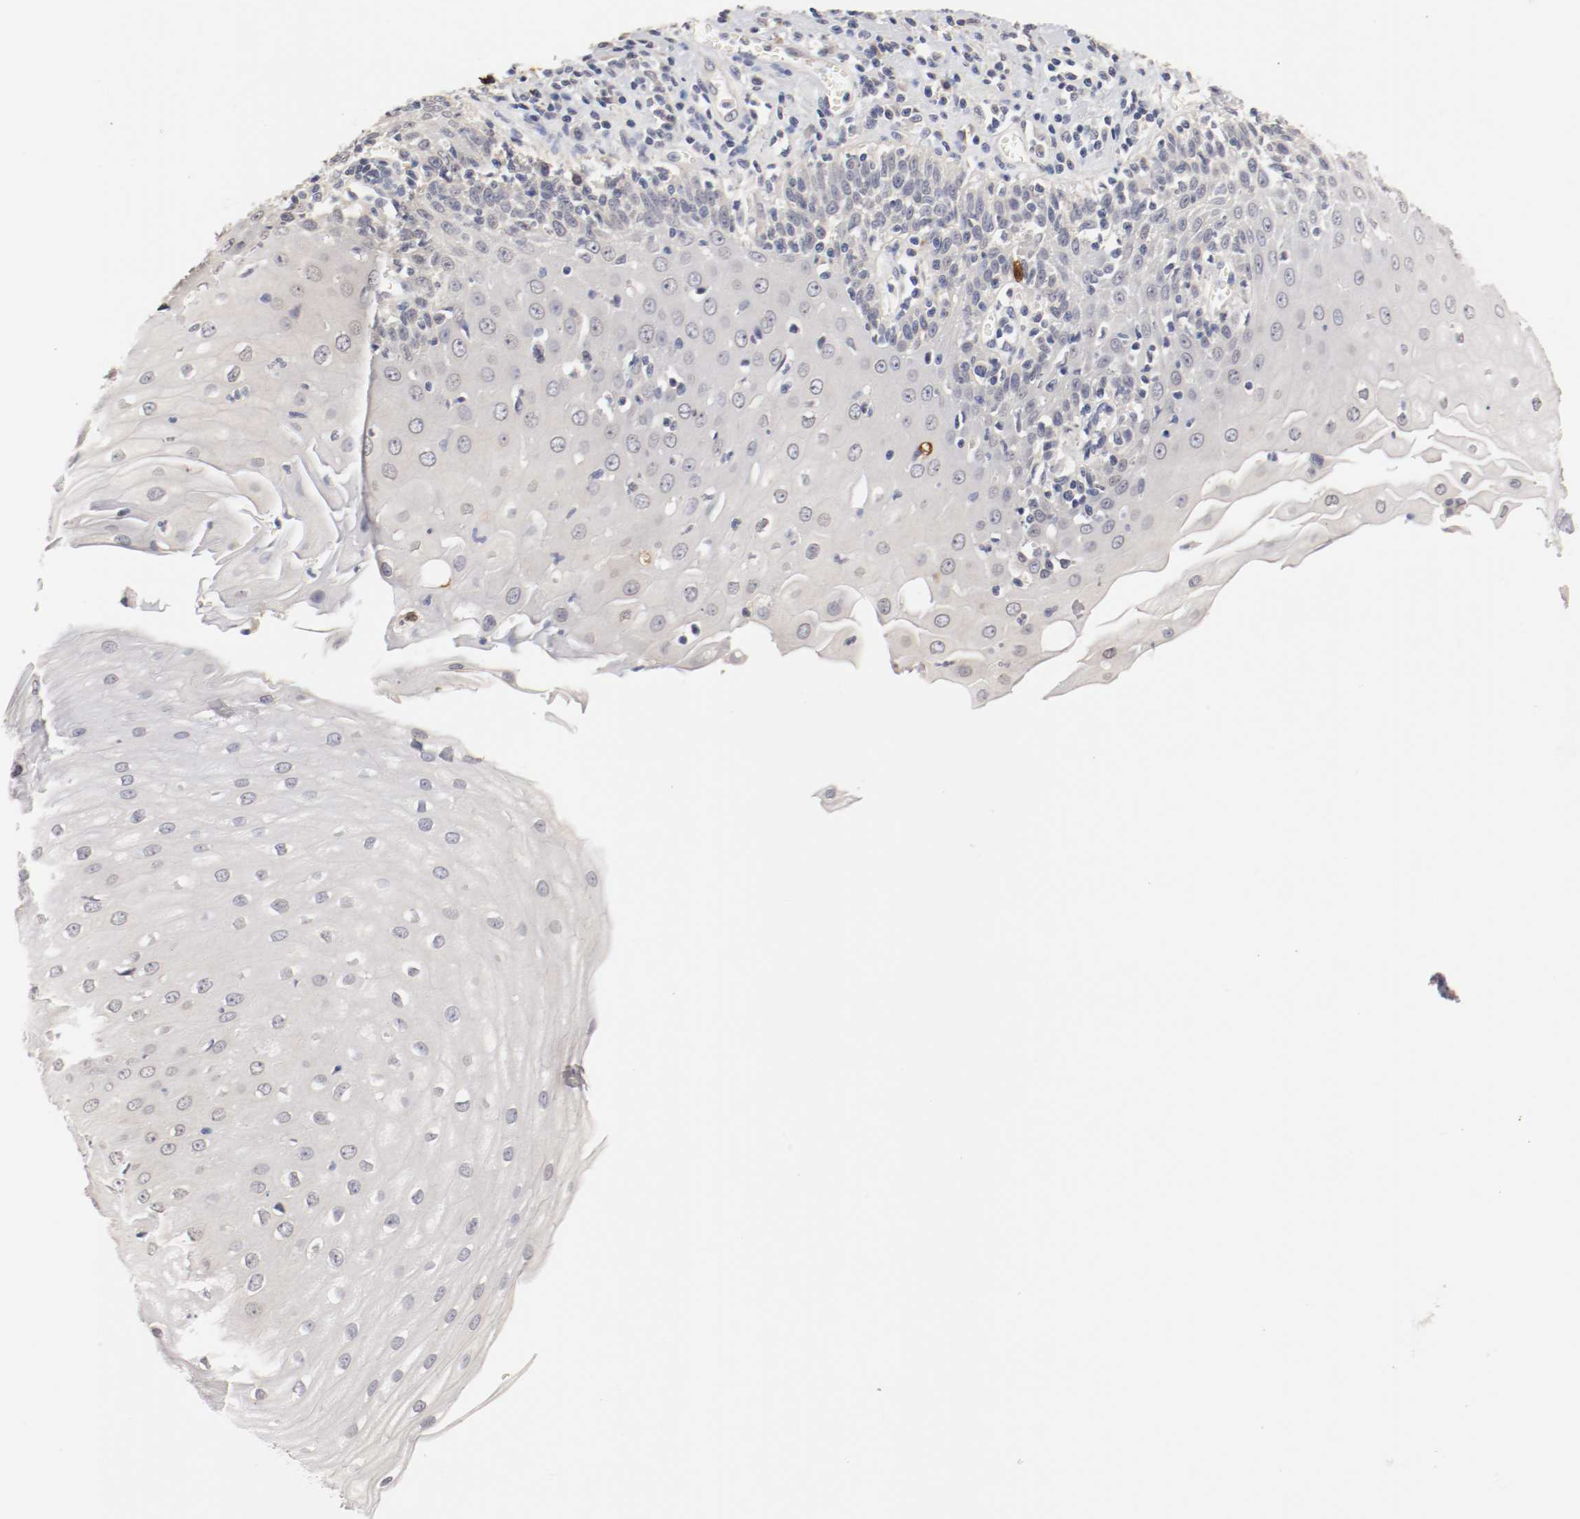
{"staining": {"intensity": "negative", "quantity": "none", "location": "none"}, "tissue": "esophagus", "cell_type": "Squamous epithelial cells", "image_type": "normal", "snomed": [{"axis": "morphology", "description": "Normal tissue, NOS"}, {"axis": "morphology", "description": "Squamous cell carcinoma, NOS"}, {"axis": "topography", "description": "Esophagus"}], "caption": "IHC image of benign esophagus: human esophagus stained with DAB (3,3'-diaminobenzidine) displays no significant protein positivity in squamous epithelial cells. Nuclei are stained in blue.", "gene": "CEBPE", "patient": {"sex": "male", "age": 65}}